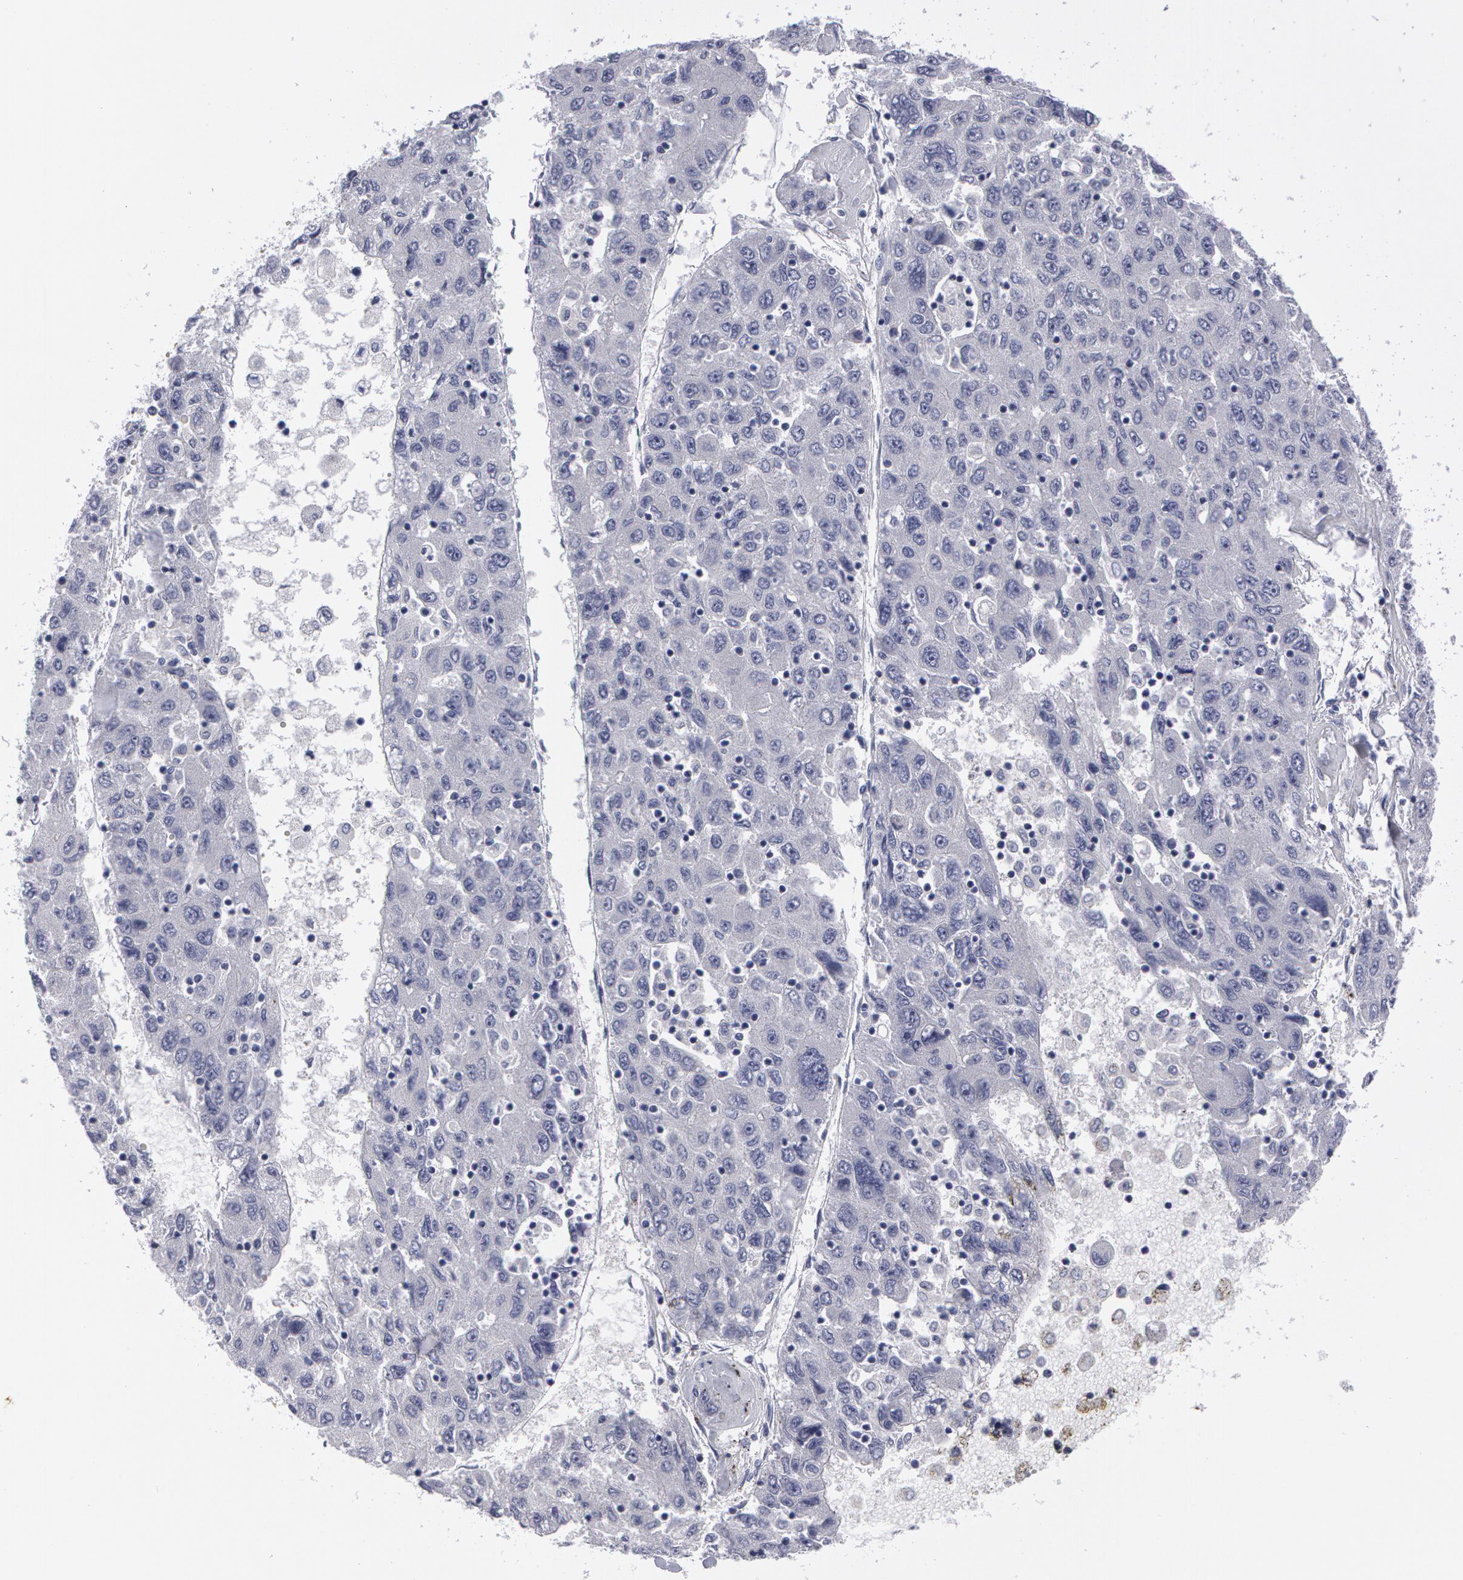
{"staining": {"intensity": "negative", "quantity": "none", "location": "none"}, "tissue": "liver cancer", "cell_type": "Tumor cells", "image_type": "cancer", "snomed": [{"axis": "morphology", "description": "Carcinoma, Hepatocellular, NOS"}, {"axis": "topography", "description": "Liver"}], "caption": "DAB immunohistochemical staining of hepatocellular carcinoma (liver) reveals no significant staining in tumor cells.", "gene": "SMC1B", "patient": {"sex": "male", "age": 49}}